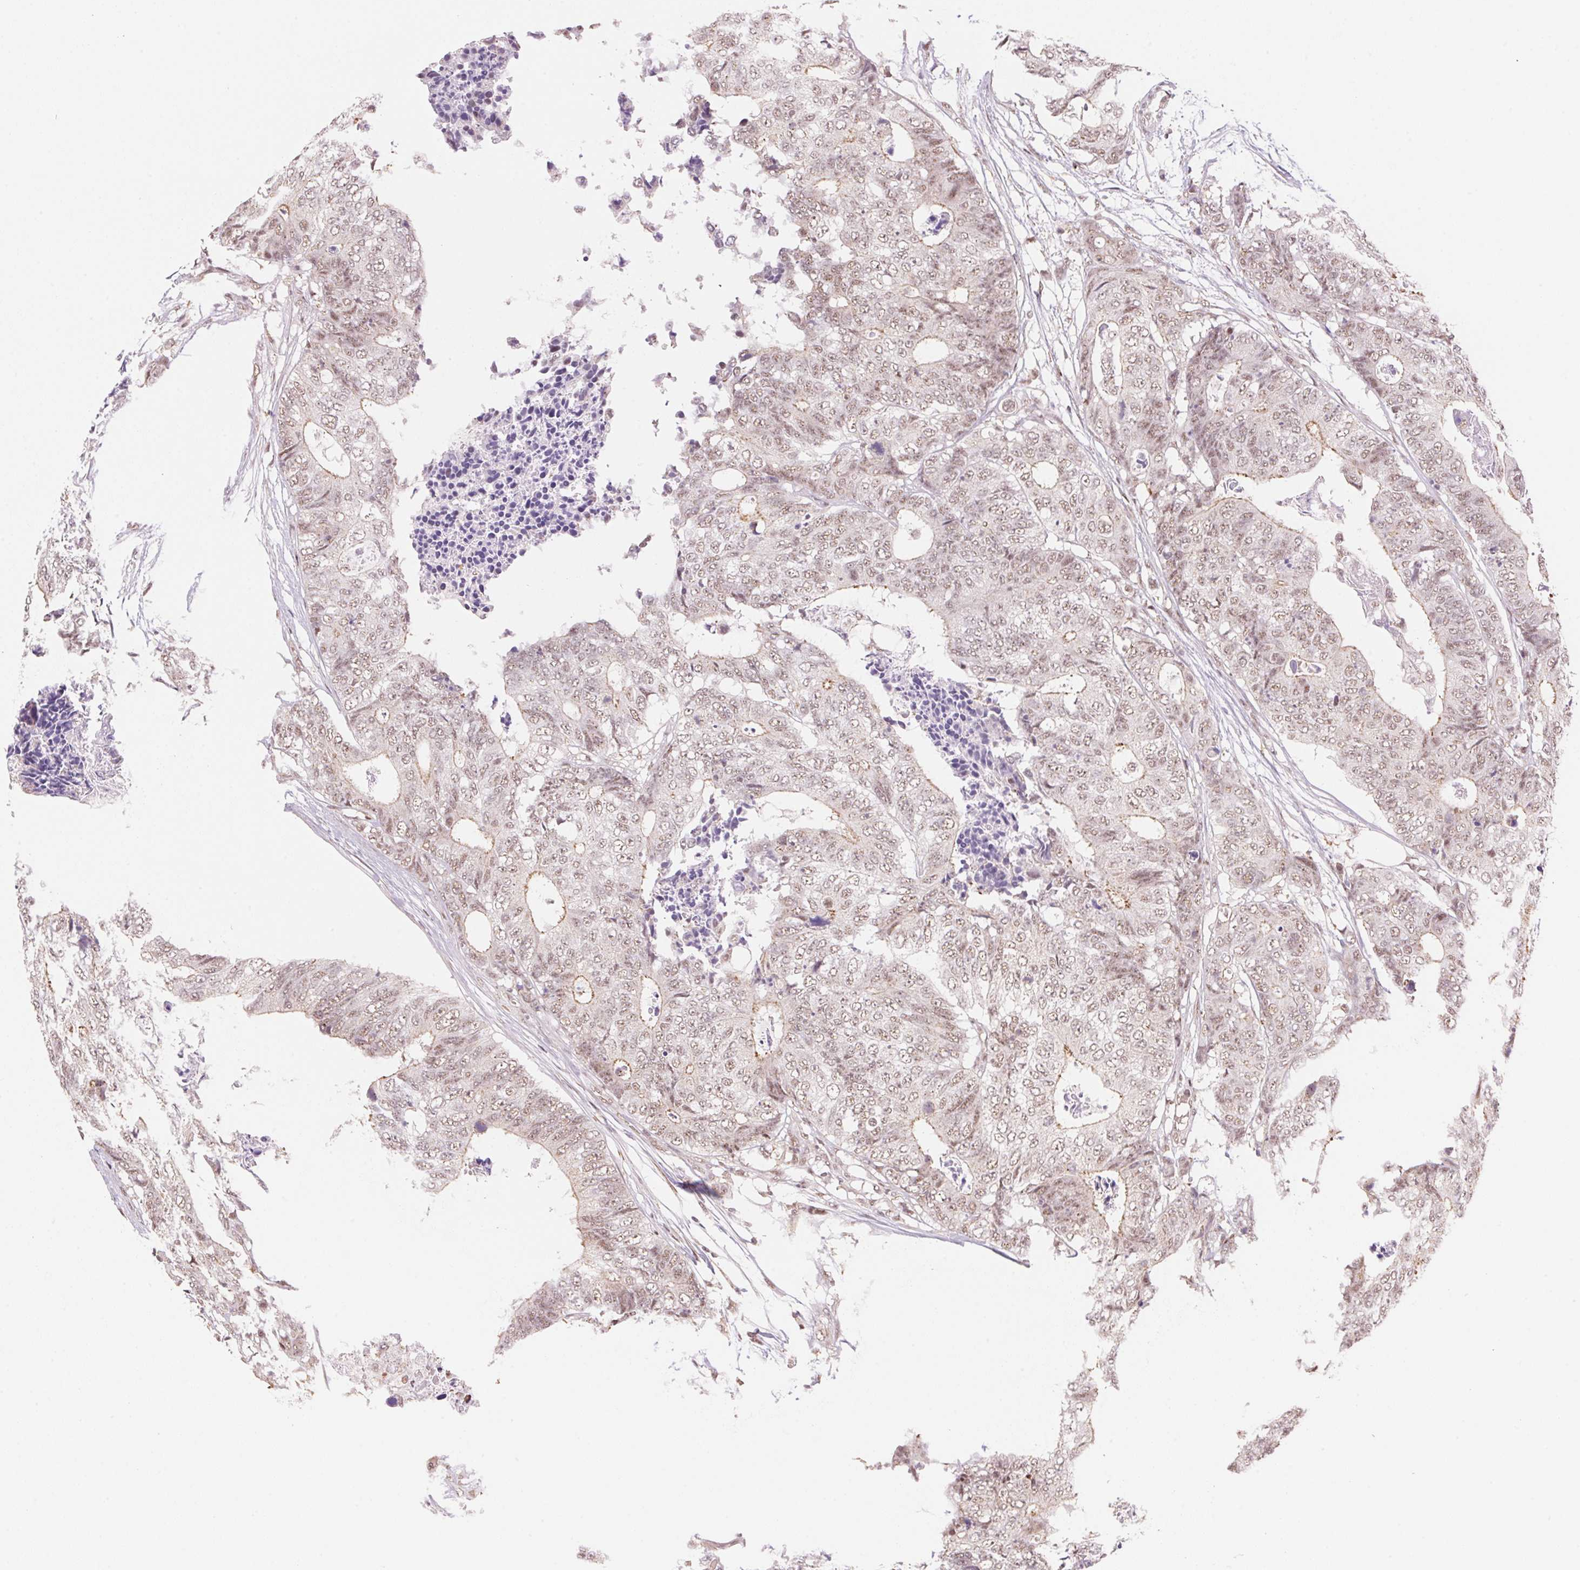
{"staining": {"intensity": "weak", "quantity": "25%-75%", "location": "cytoplasmic/membranous,nuclear"}, "tissue": "colorectal cancer", "cell_type": "Tumor cells", "image_type": "cancer", "snomed": [{"axis": "morphology", "description": "Adenocarcinoma, NOS"}, {"axis": "topography", "description": "Colon"}], "caption": "There is low levels of weak cytoplasmic/membranous and nuclear staining in tumor cells of colorectal adenocarcinoma, as demonstrated by immunohistochemical staining (brown color).", "gene": "HNRNPDL", "patient": {"sex": "female", "age": 48}}